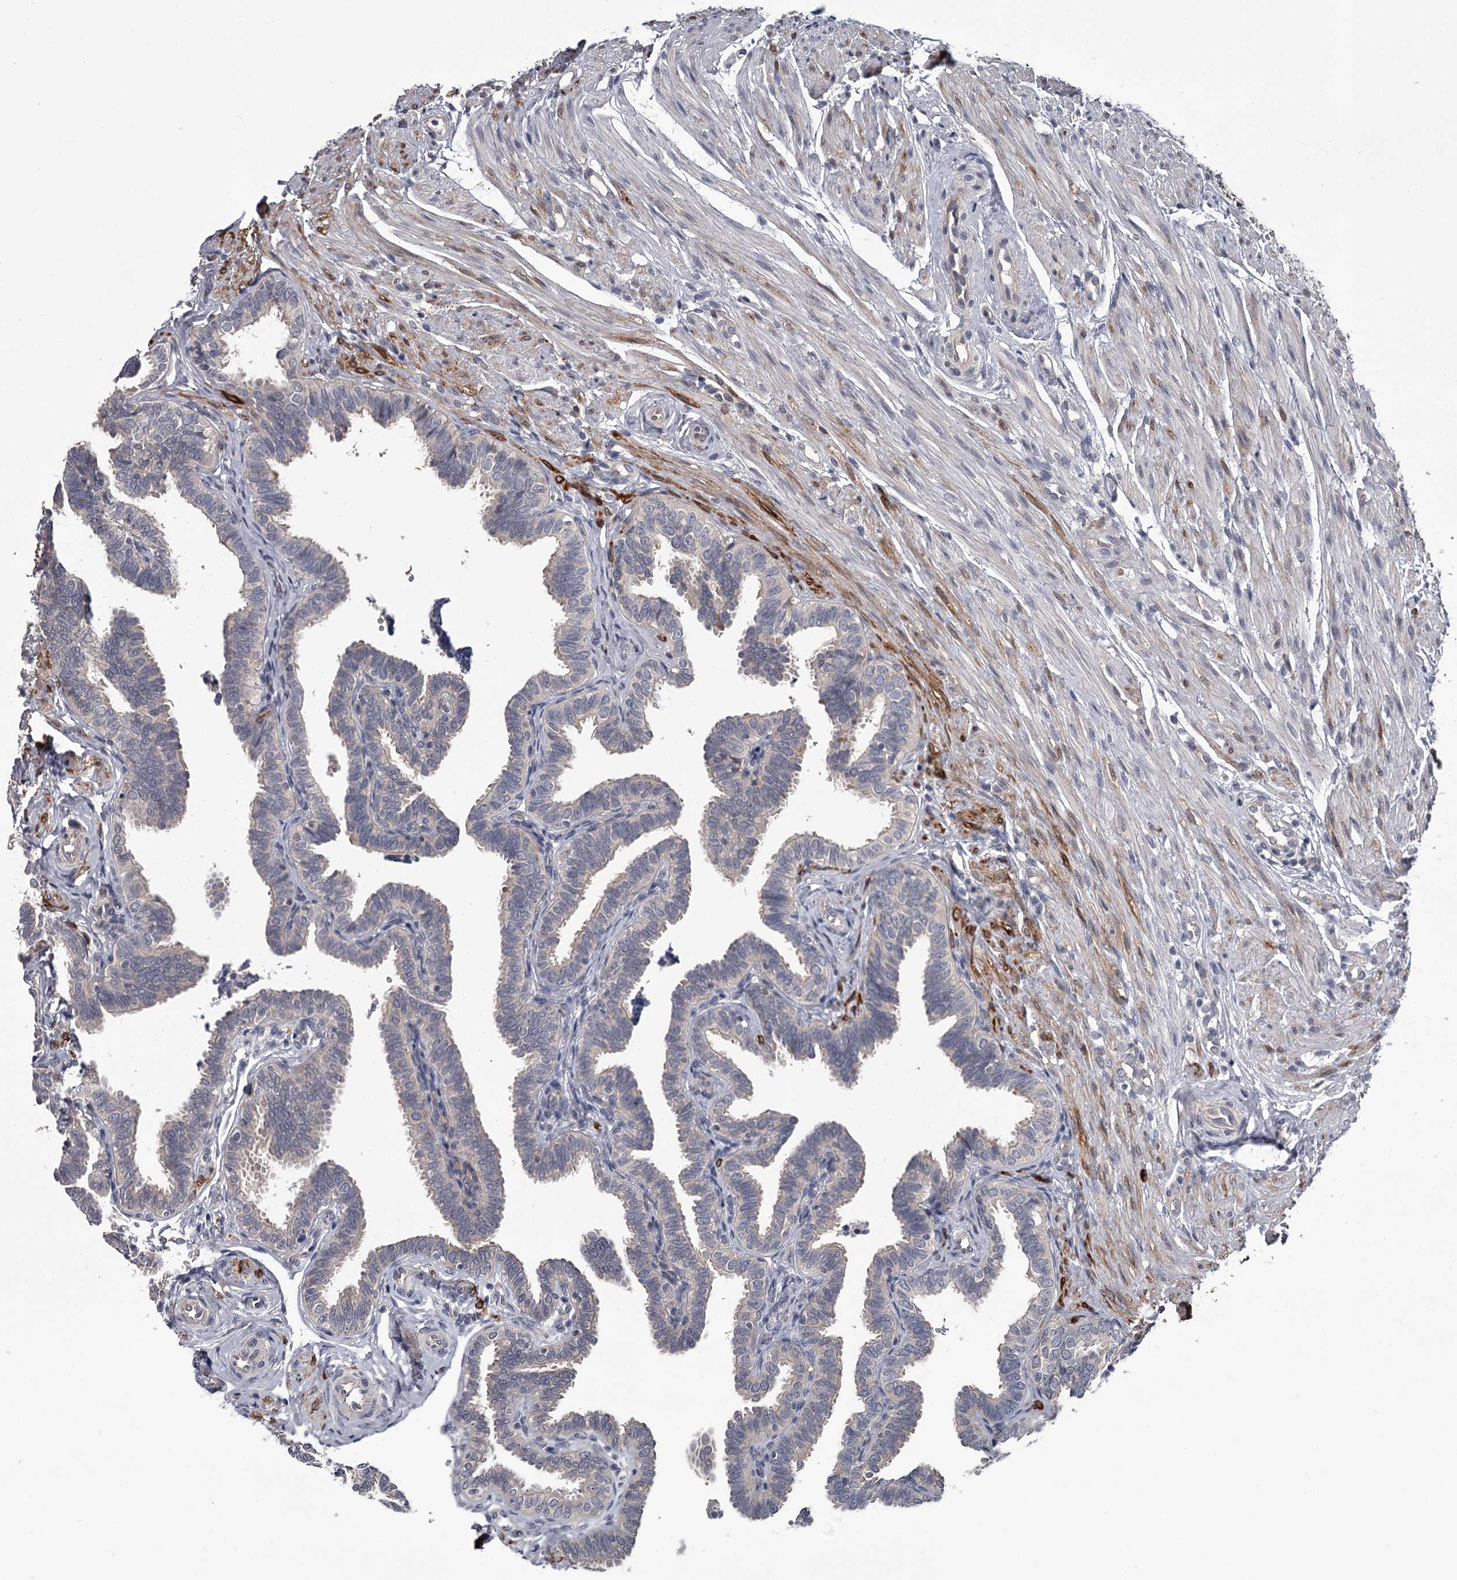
{"staining": {"intensity": "negative", "quantity": "none", "location": "none"}, "tissue": "fallopian tube", "cell_type": "Glandular cells", "image_type": "normal", "snomed": [{"axis": "morphology", "description": "Normal tissue, NOS"}, {"axis": "topography", "description": "Fallopian tube"}], "caption": "This histopathology image is of benign fallopian tube stained with immunohistochemistry (IHC) to label a protein in brown with the nuclei are counter-stained blue. There is no expression in glandular cells.", "gene": "DAO", "patient": {"sex": "female", "age": 39}}